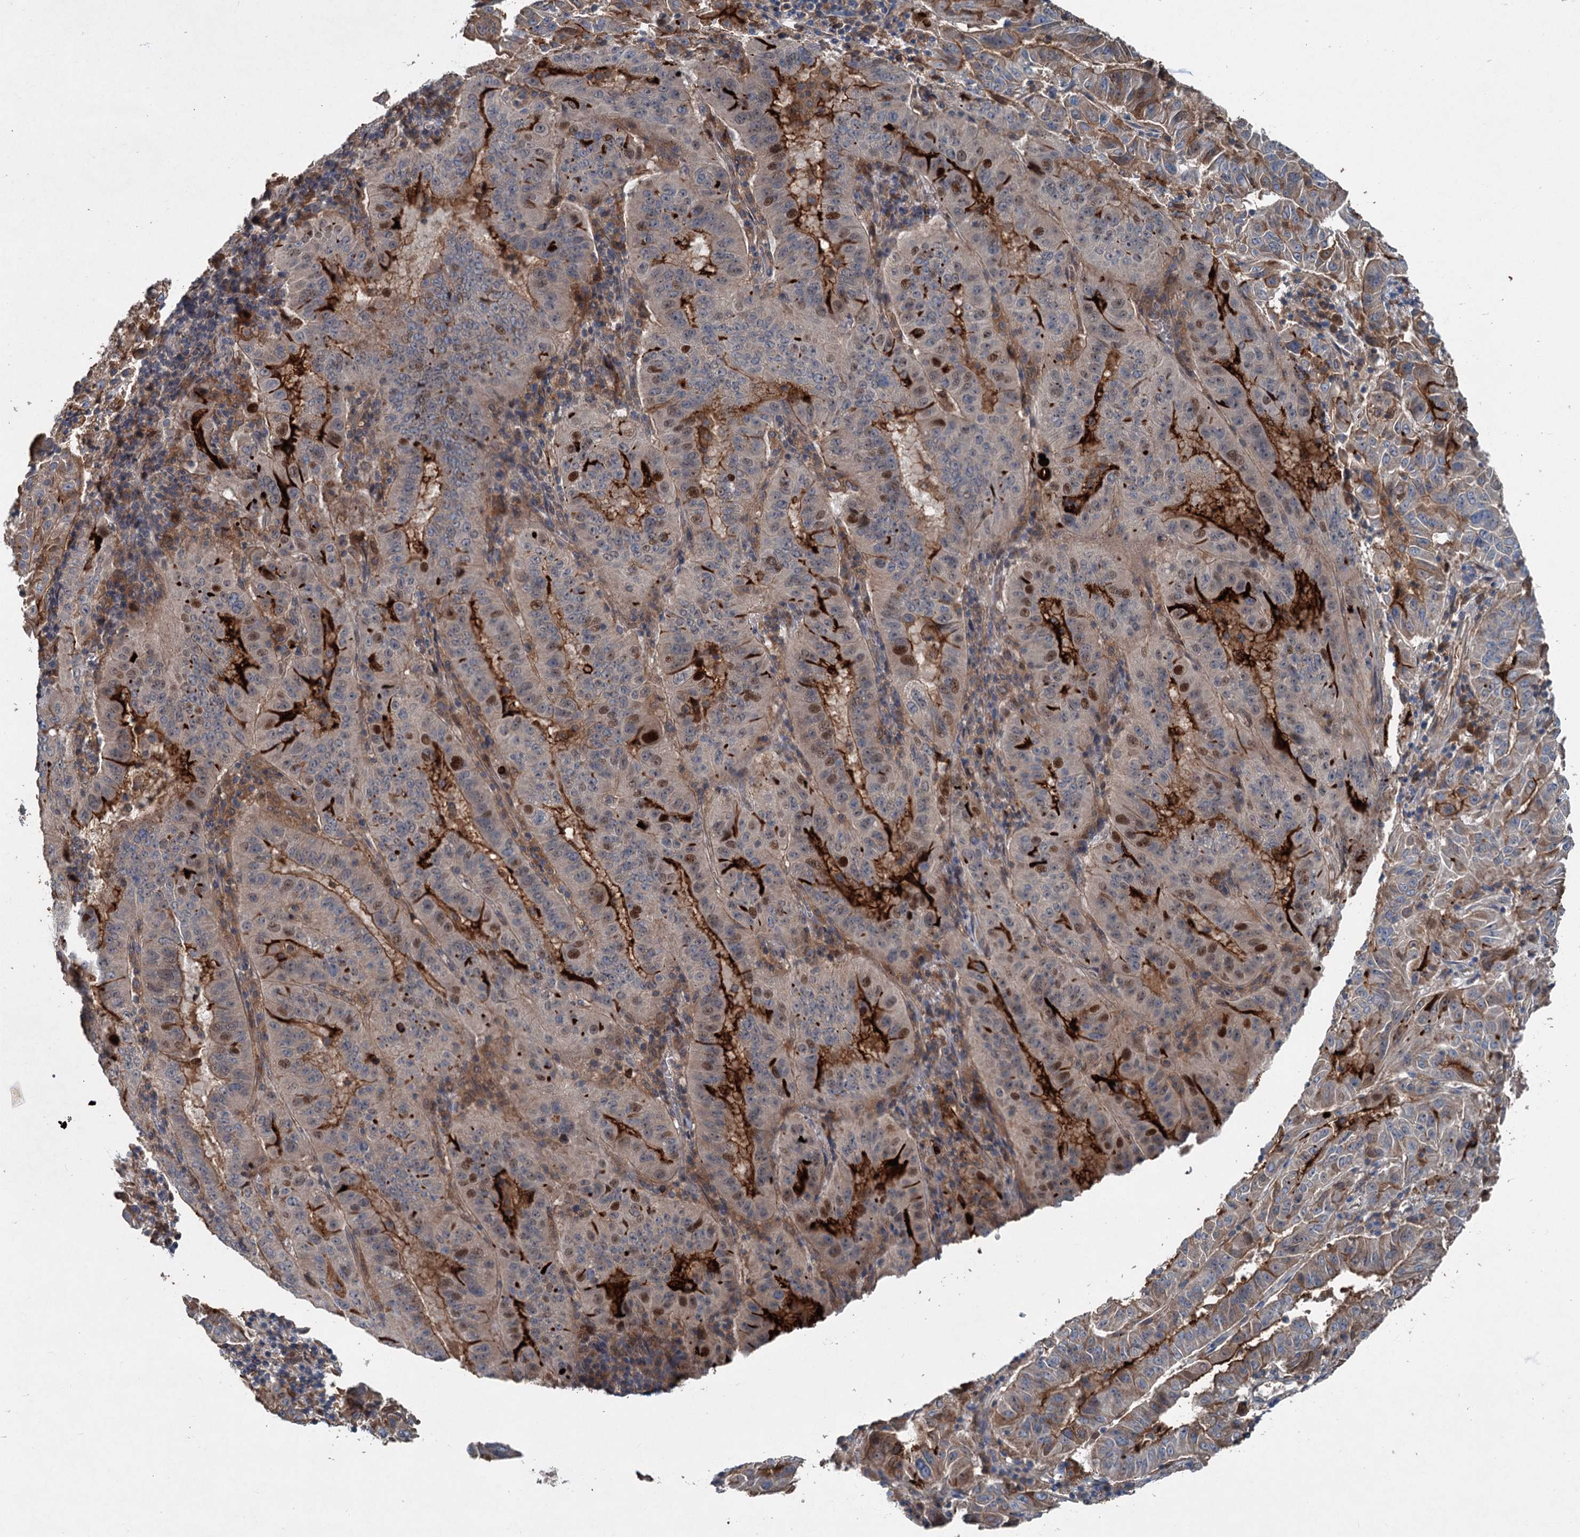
{"staining": {"intensity": "strong", "quantity": "25%-75%", "location": "cytoplasmic/membranous,nuclear"}, "tissue": "pancreatic cancer", "cell_type": "Tumor cells", "image_type": "cancer", "snomed": [{"axis": "morphology", "description": "Adenocarcinoma, NOS"}, {"axis": "topography", "description": "Pancreas"}], "caption": "Immunohistochemical staining of human pancreatic cancer (adenocarcinoma) shows high levels of strong cytoplasmic/membranous and nuclear protein positivity in approximately 25%-75% of tumor cells. Nuclei are stained in blue.", "gene": "TAPBPL", "patient": {"sex": "male", "age": 63}}